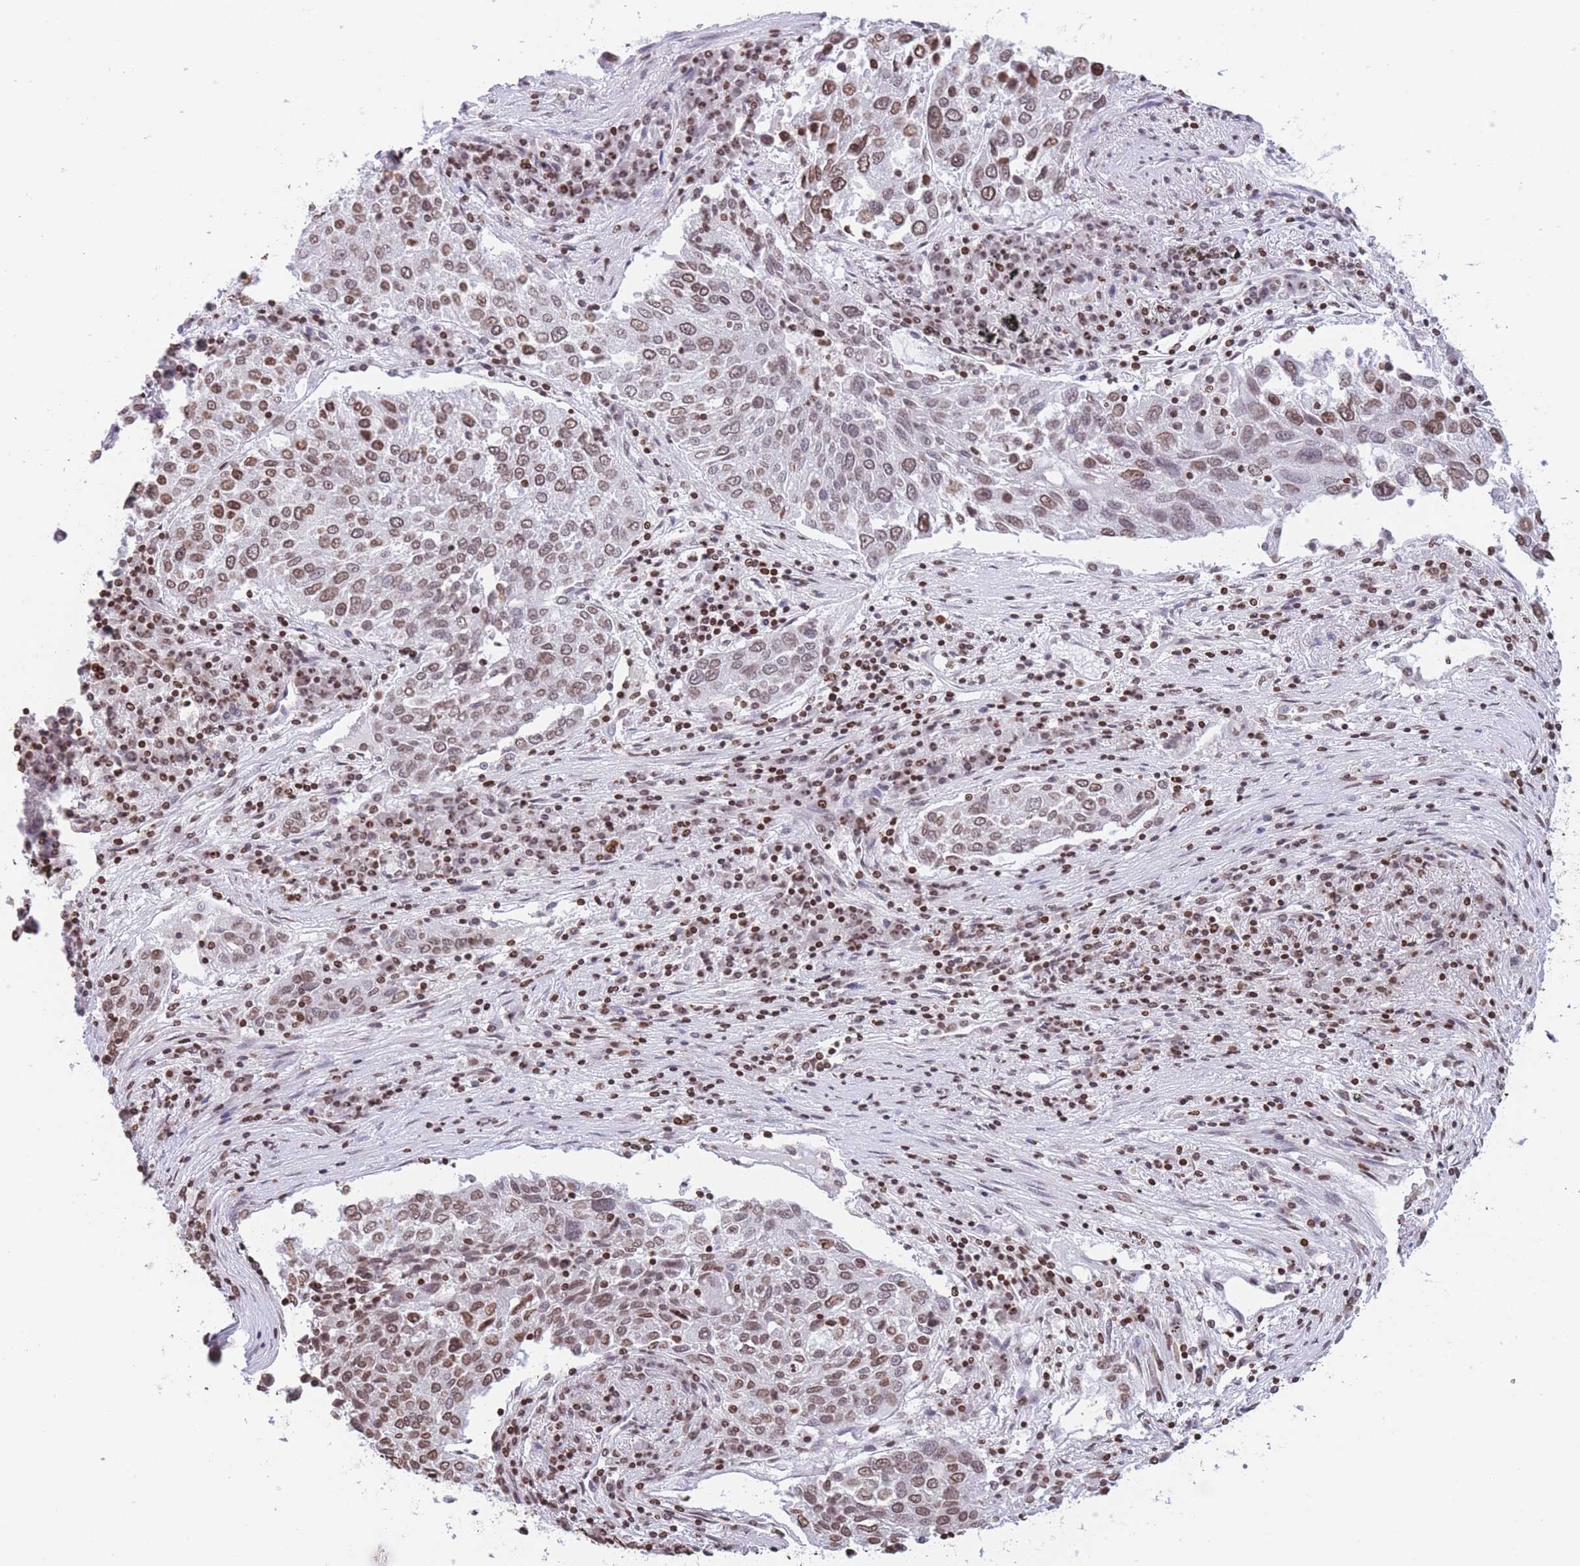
{"staining": {"intensity": "moderate", "quantity": ">75%", "location": "nuclear"}, "tissue": "lung cancer", "cell_type": "Tumor cells", "image_type": "cancer", "snomed": [{"axis": "morphology", "description": "Squamous cell carcinoma, NOS"}, {"axis": "topography", "description": "Lung"}], "caption": "Immunohistochemistry image of human lung squamous cell carcinoma stained for a protein (brown), which shows medium levels of moderate nuclear expression in approximately >75% of tumor cells.", "gene": "H2BC11", "patient": {"sex": "male", "age": 65}}